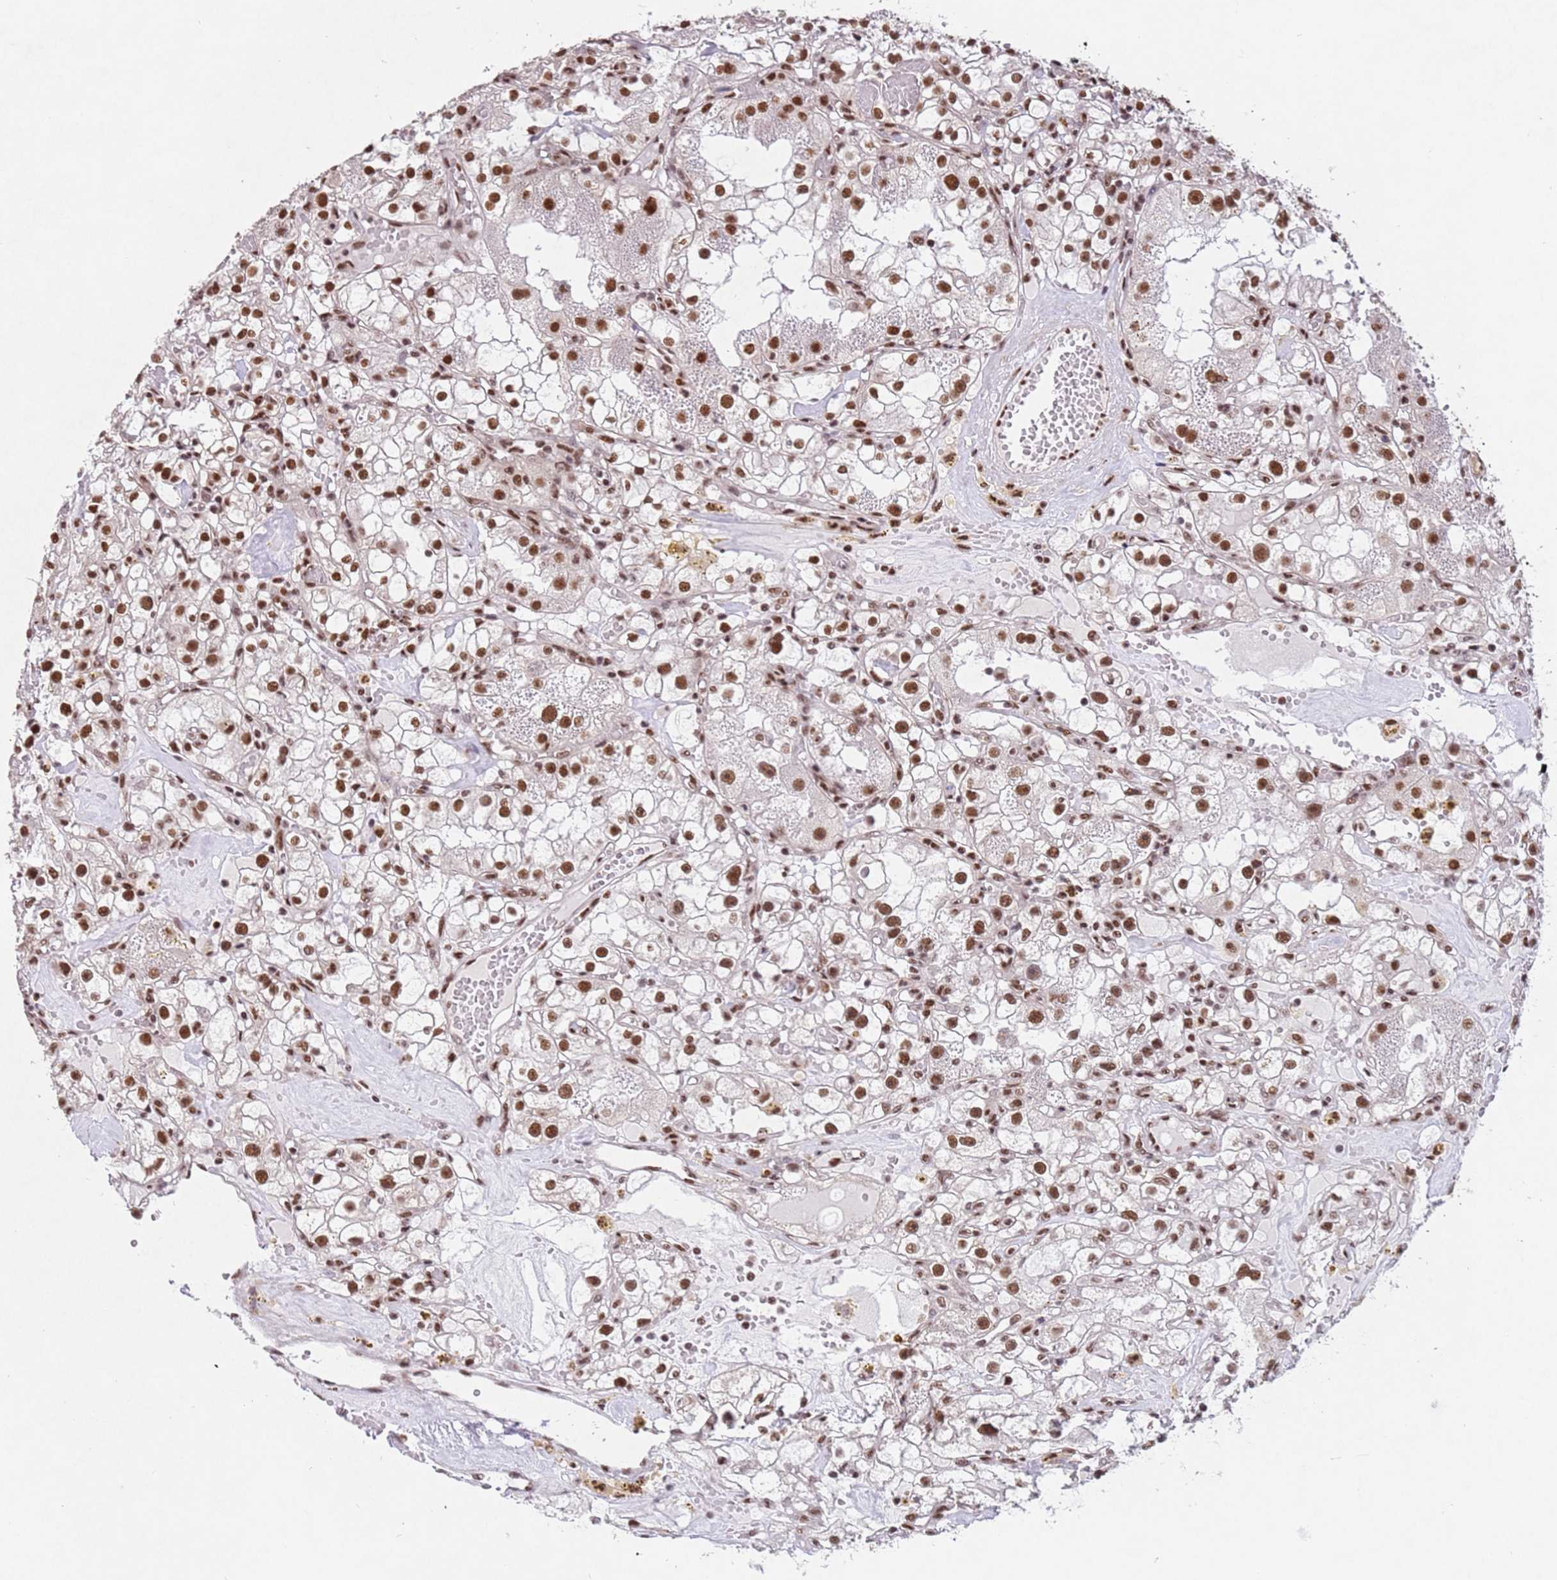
{"staining": {"intensity": "moderate", "quantity": ">75%", "location": "nuclear"}, "tissue": "renal cancer", "cell_type": "Tumor cells", "image_type": "cancer", "snomed": [{"axis": "morphology", "description": "Adenocarcinoma, NOS"}, {"axis": "topography", "description": "Kidney"}], "caption": "Tumor cells demonstrate medium levels of moderate nuclear staining in about >75% of cells in renal cancer (adenocarcinoma).", "gene": "ESF1", "patient": {"sex": "male", "age": 56}}